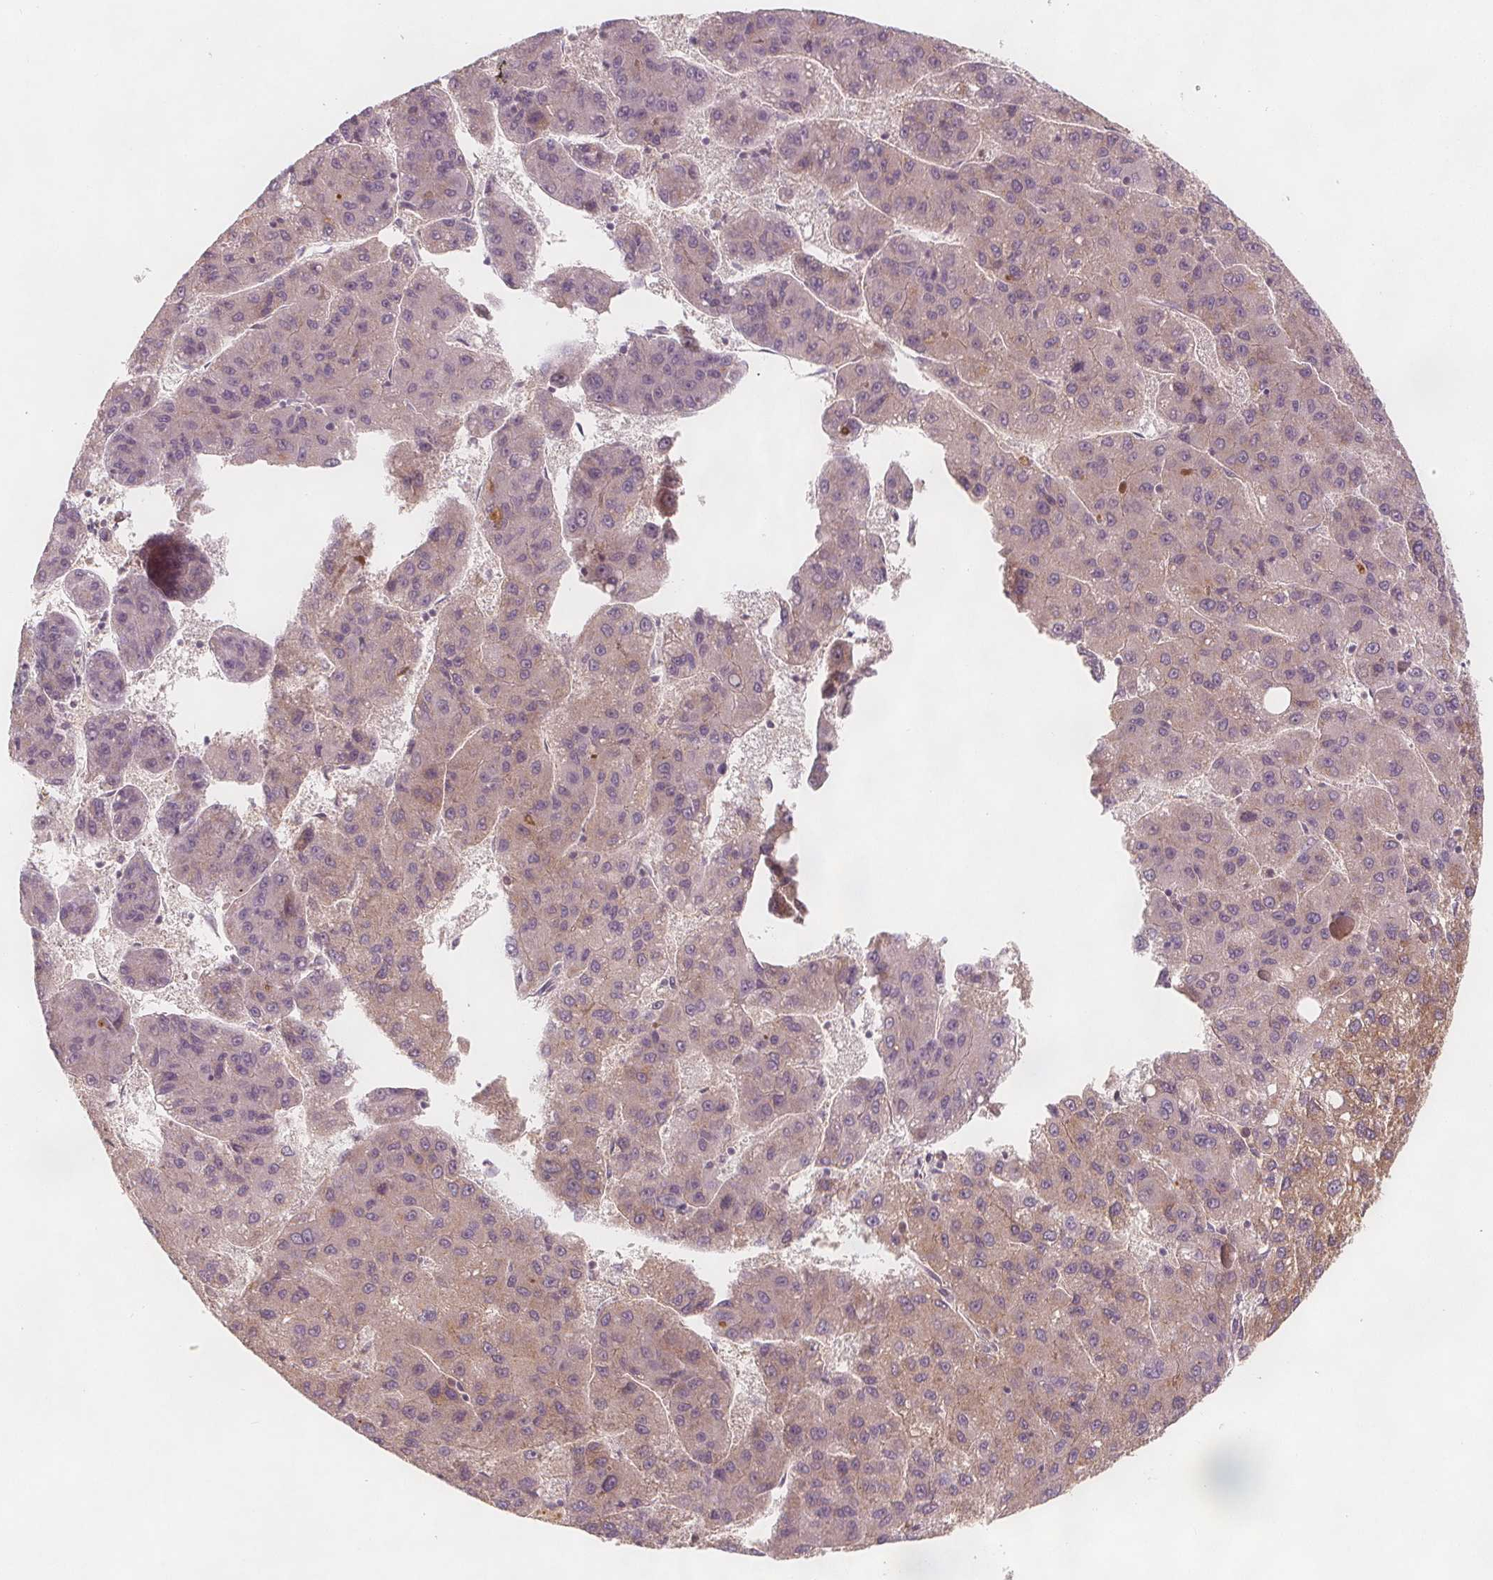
{"staining": {"intensity": "moderate", "quantity": "25%-75%", "location": "cytoplasmic/membranous"}, "tissue": "liver cancer", "cell_type": "Tumor cells", "image_type": "cancer", "snomed": [{"axis": "morphology", "description": "Carcinoma, Hepatocellular, NOS"}, {"axis": "topography", "description": "Liver"}], "caption": "The micrograph reveals immunohistochemical staining of liver cancer (hepatocellular carcinoma). There is moderate cytoplasmic/membranous staining is identified in approximately 25%-75% of tumor cells. Using DAB (3,3'-diaminobenzidine) (brown) and hematoxylin (blue) stains, captured at high magnification using brightfield microscopy.", "gene": "NCSTN", "patient": {"sex": "female", "age": 82}}